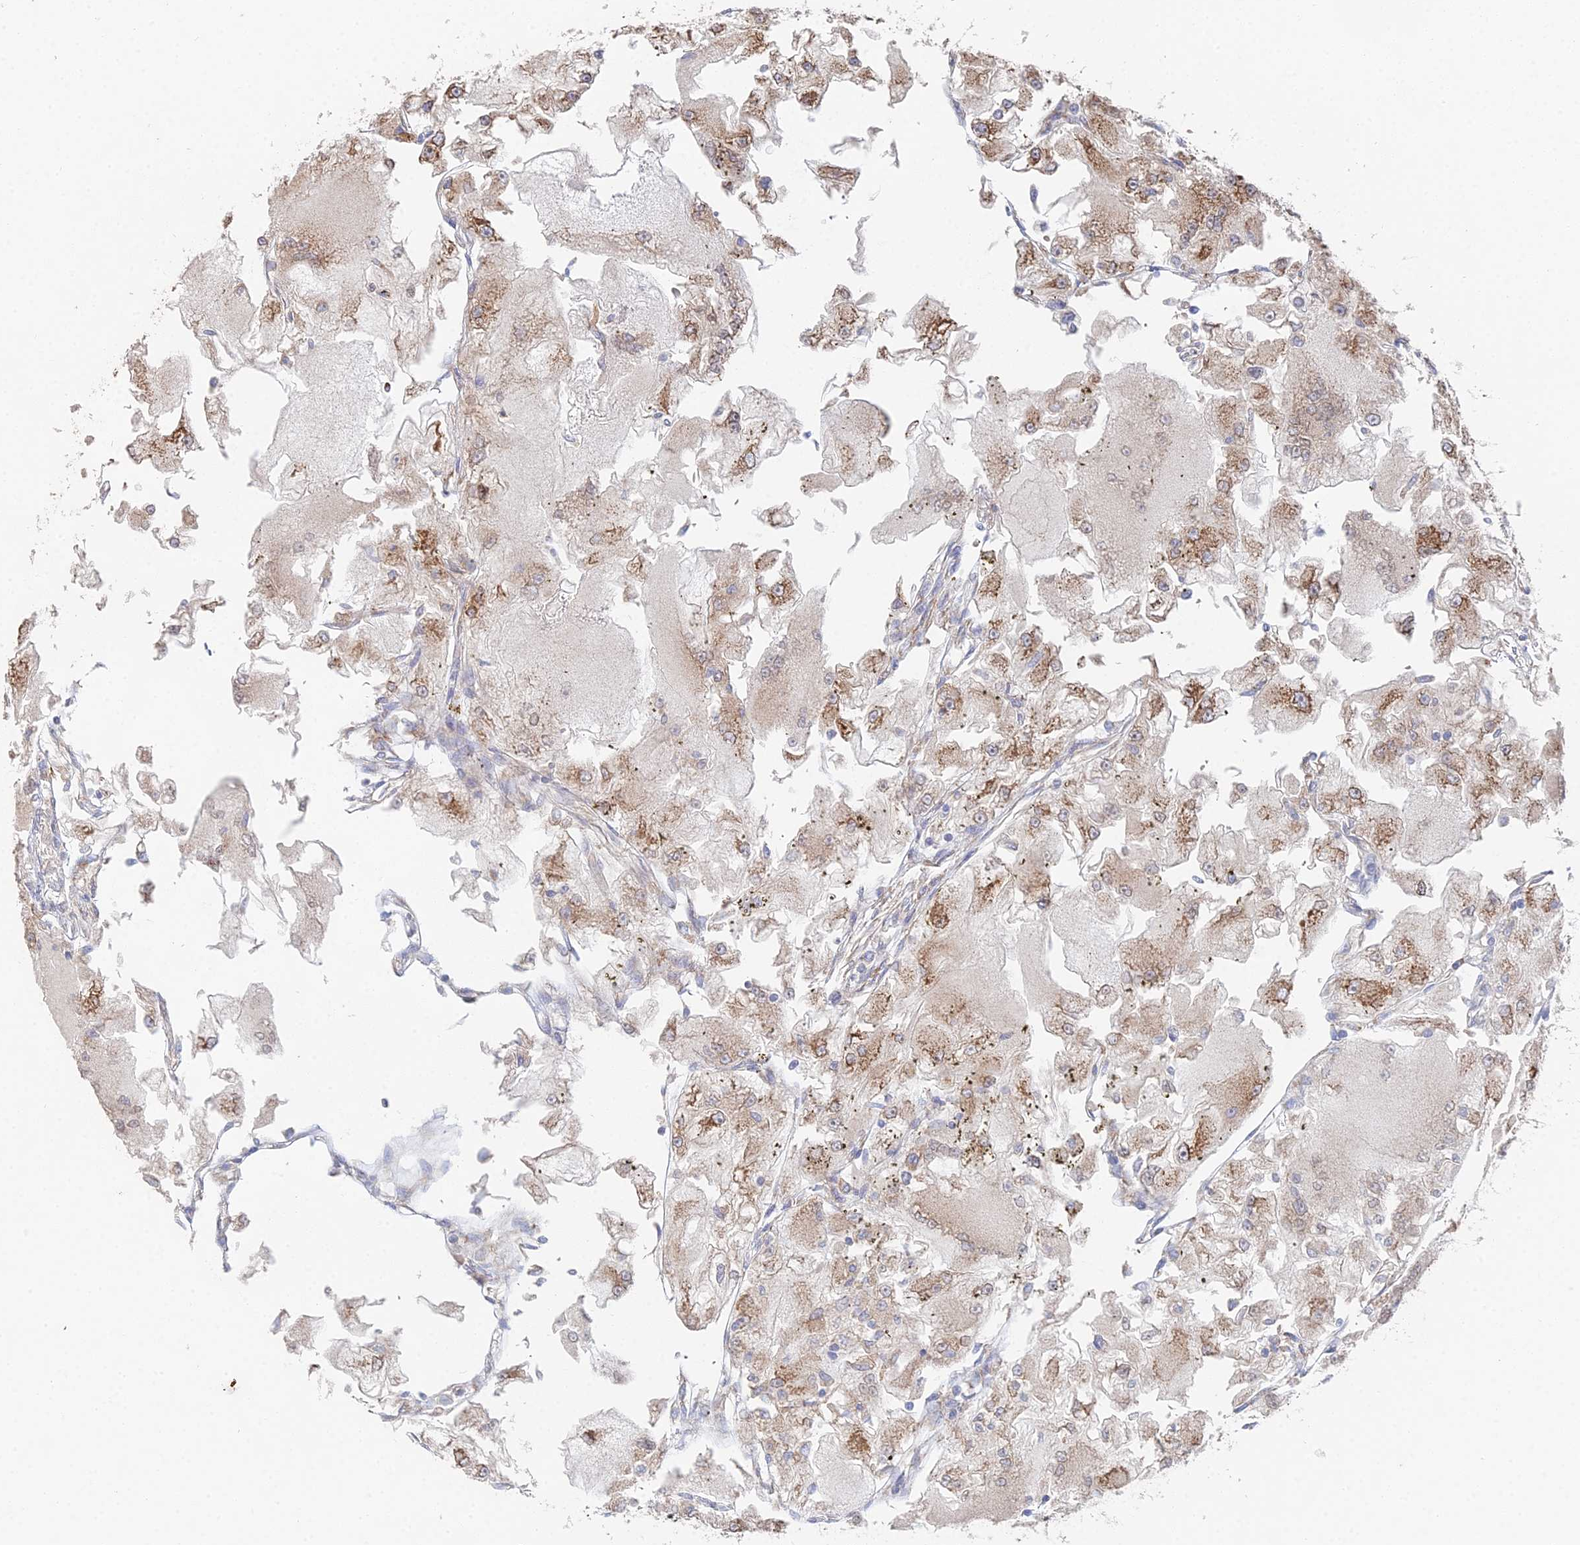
{"staining": {"intensity": "moderate", "quantity": ">75%", "location": "cytoplasmic/membranous"}, "tissue": "renal cancer", "cell_type": "Tumor cells", "image_type": "cancer", "snomed": [{"axis": "morphology", "description": "Adenocarcinoma, NOS"}, {"axis": "topography", "description": "Kidney"}], "caption": "Immunohistochemistry (IHC) image of neoplastic tissue: human adenocarcinoma (renal) stained using immunohistochemistry (IHC) shows medium levels of moderate protein expression localized specifically in the cytoplasmic/membranous of tumor cells, appearing as a cytoplasmic/membranous brown color.", "gene": "ELOF1", "patient": {"sex": "female", "age": 72}}